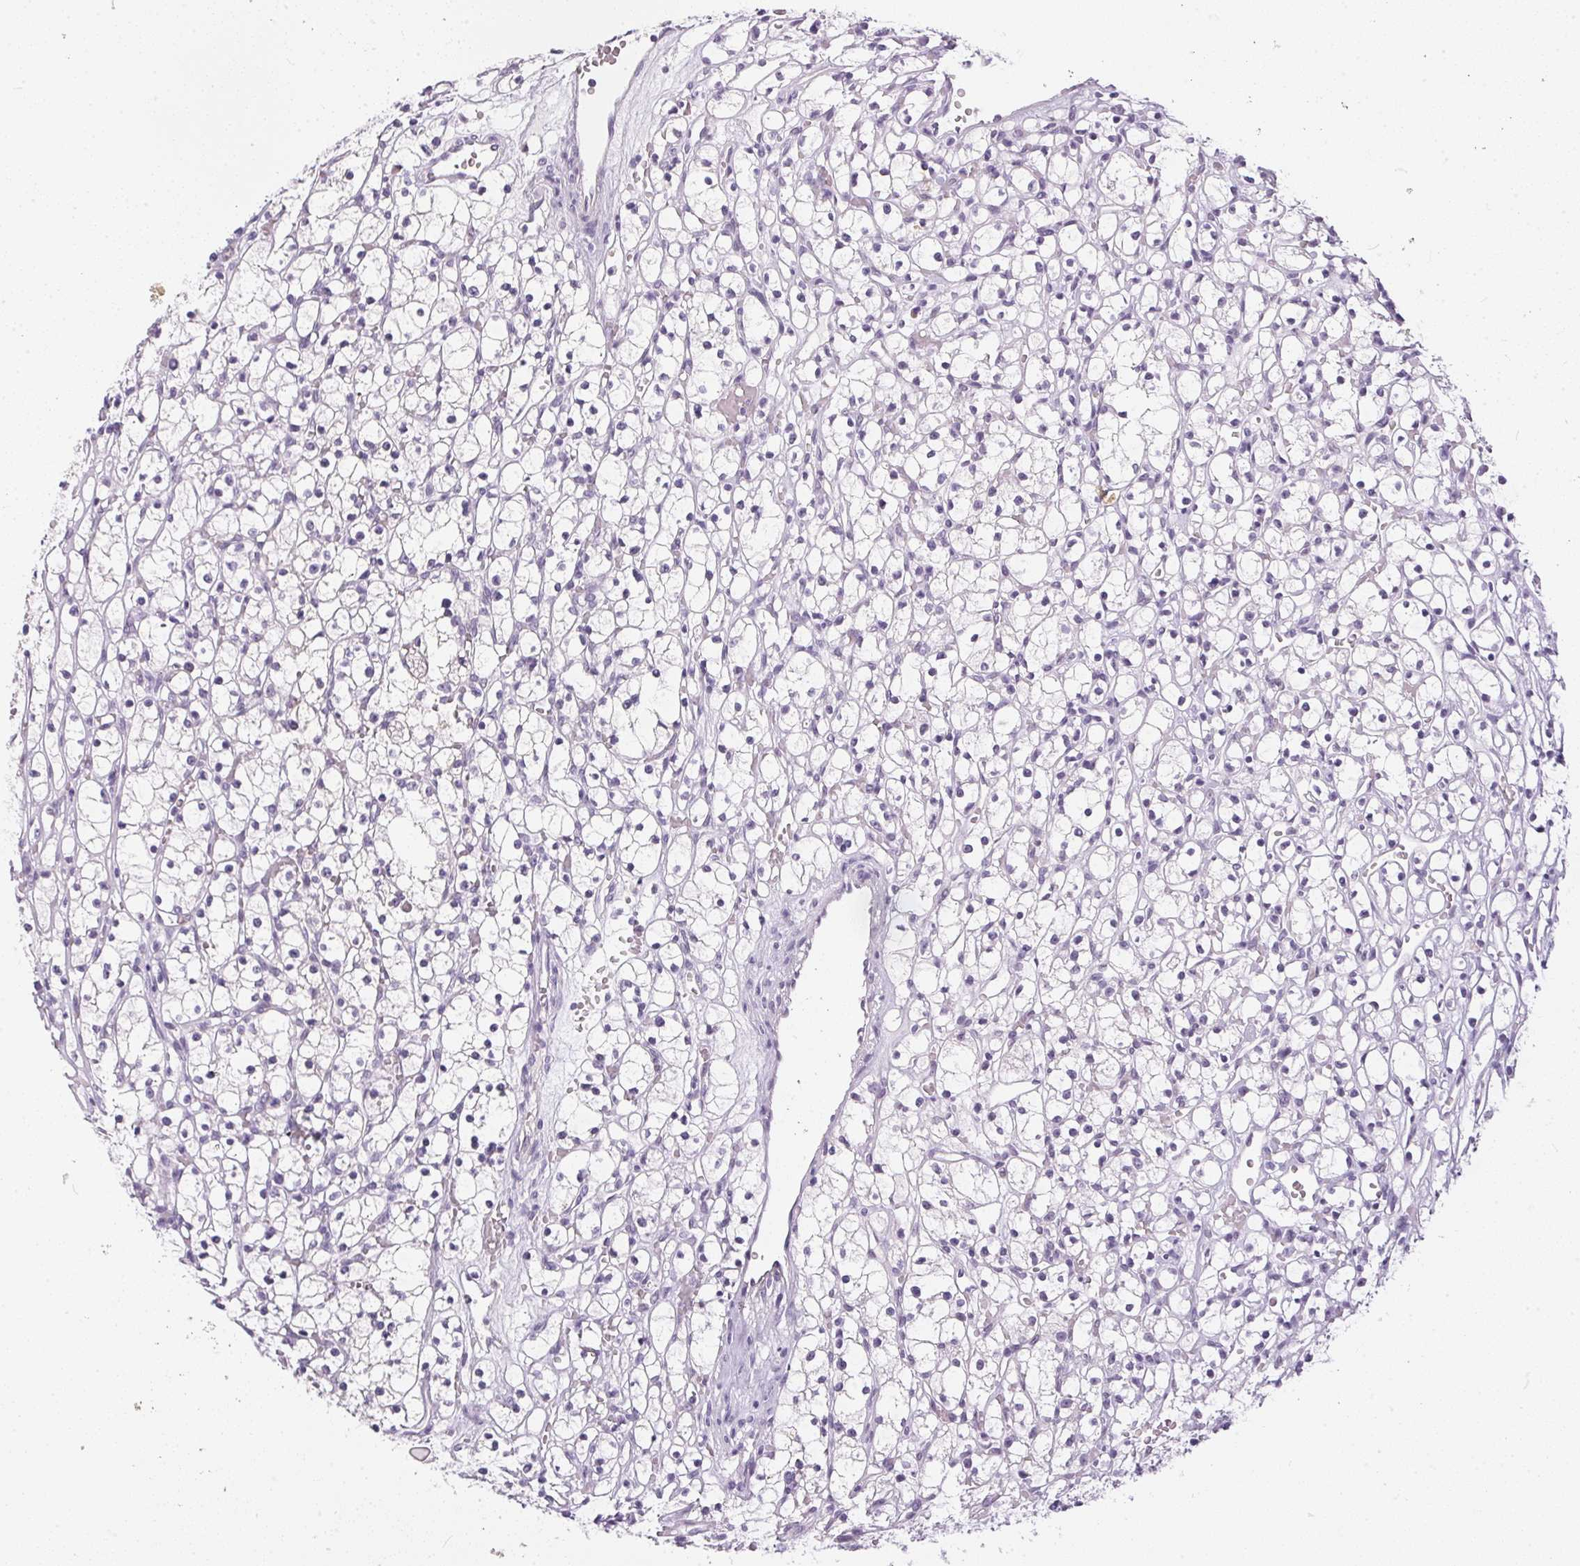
{"staining": {"intensity": "negative", "quantity": "none", "location": "none"}, "tissue": "renal cancer", "cell_type": "Tumor cells", "image_type": "cancer", "snomed": [{"axis": "morphology", "description": "Adenocarcinoma, NOS"}, {"axis": "topography", "description": "Kidney"}], "caption": "An image of human renal cancer is negative for staining in tumor cells.", "gene": "GBP6", "patient": {"sex": "female", "age": 59}}